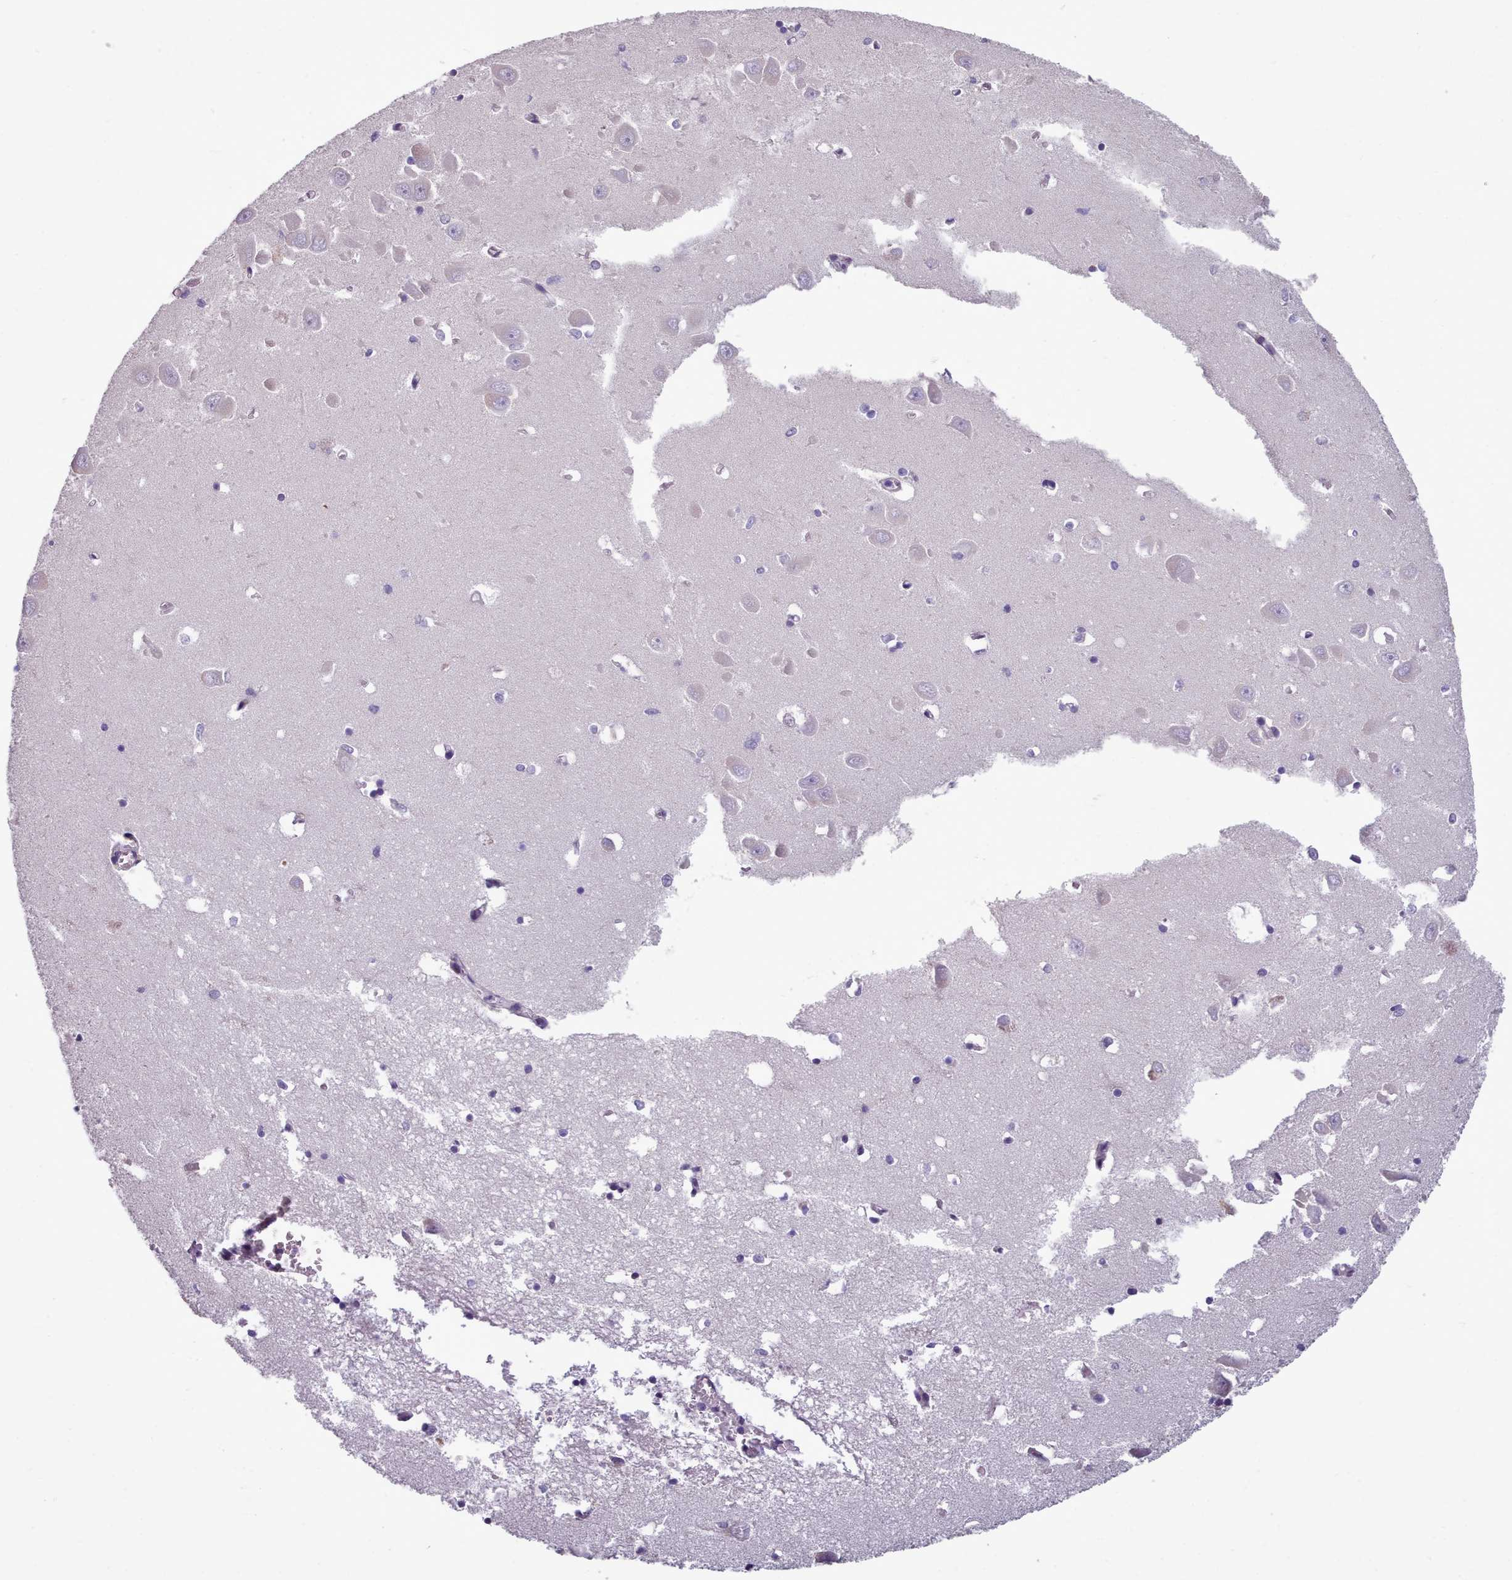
{"staining": {"intensity": "negative", "quantity": "none", "location": "none"}, "tissue": "hippocampus", "cell_type": "Glial cells", "image_type": "normal", "snomed": [{"axis": "morphology", "description": "Normal tissue, NOS"}, {"axis": "topography", "description": "Hippocampus"}], "caption": "A high-resolution micrograph shows immunohistochemistry (IHC) staining of normal hippocampus, which exhibits no significant positivity in glial cells. (DAB IHC, high magnification).", "gene": "FKBP10", "patient": {"sex": "male", "age": 70}}